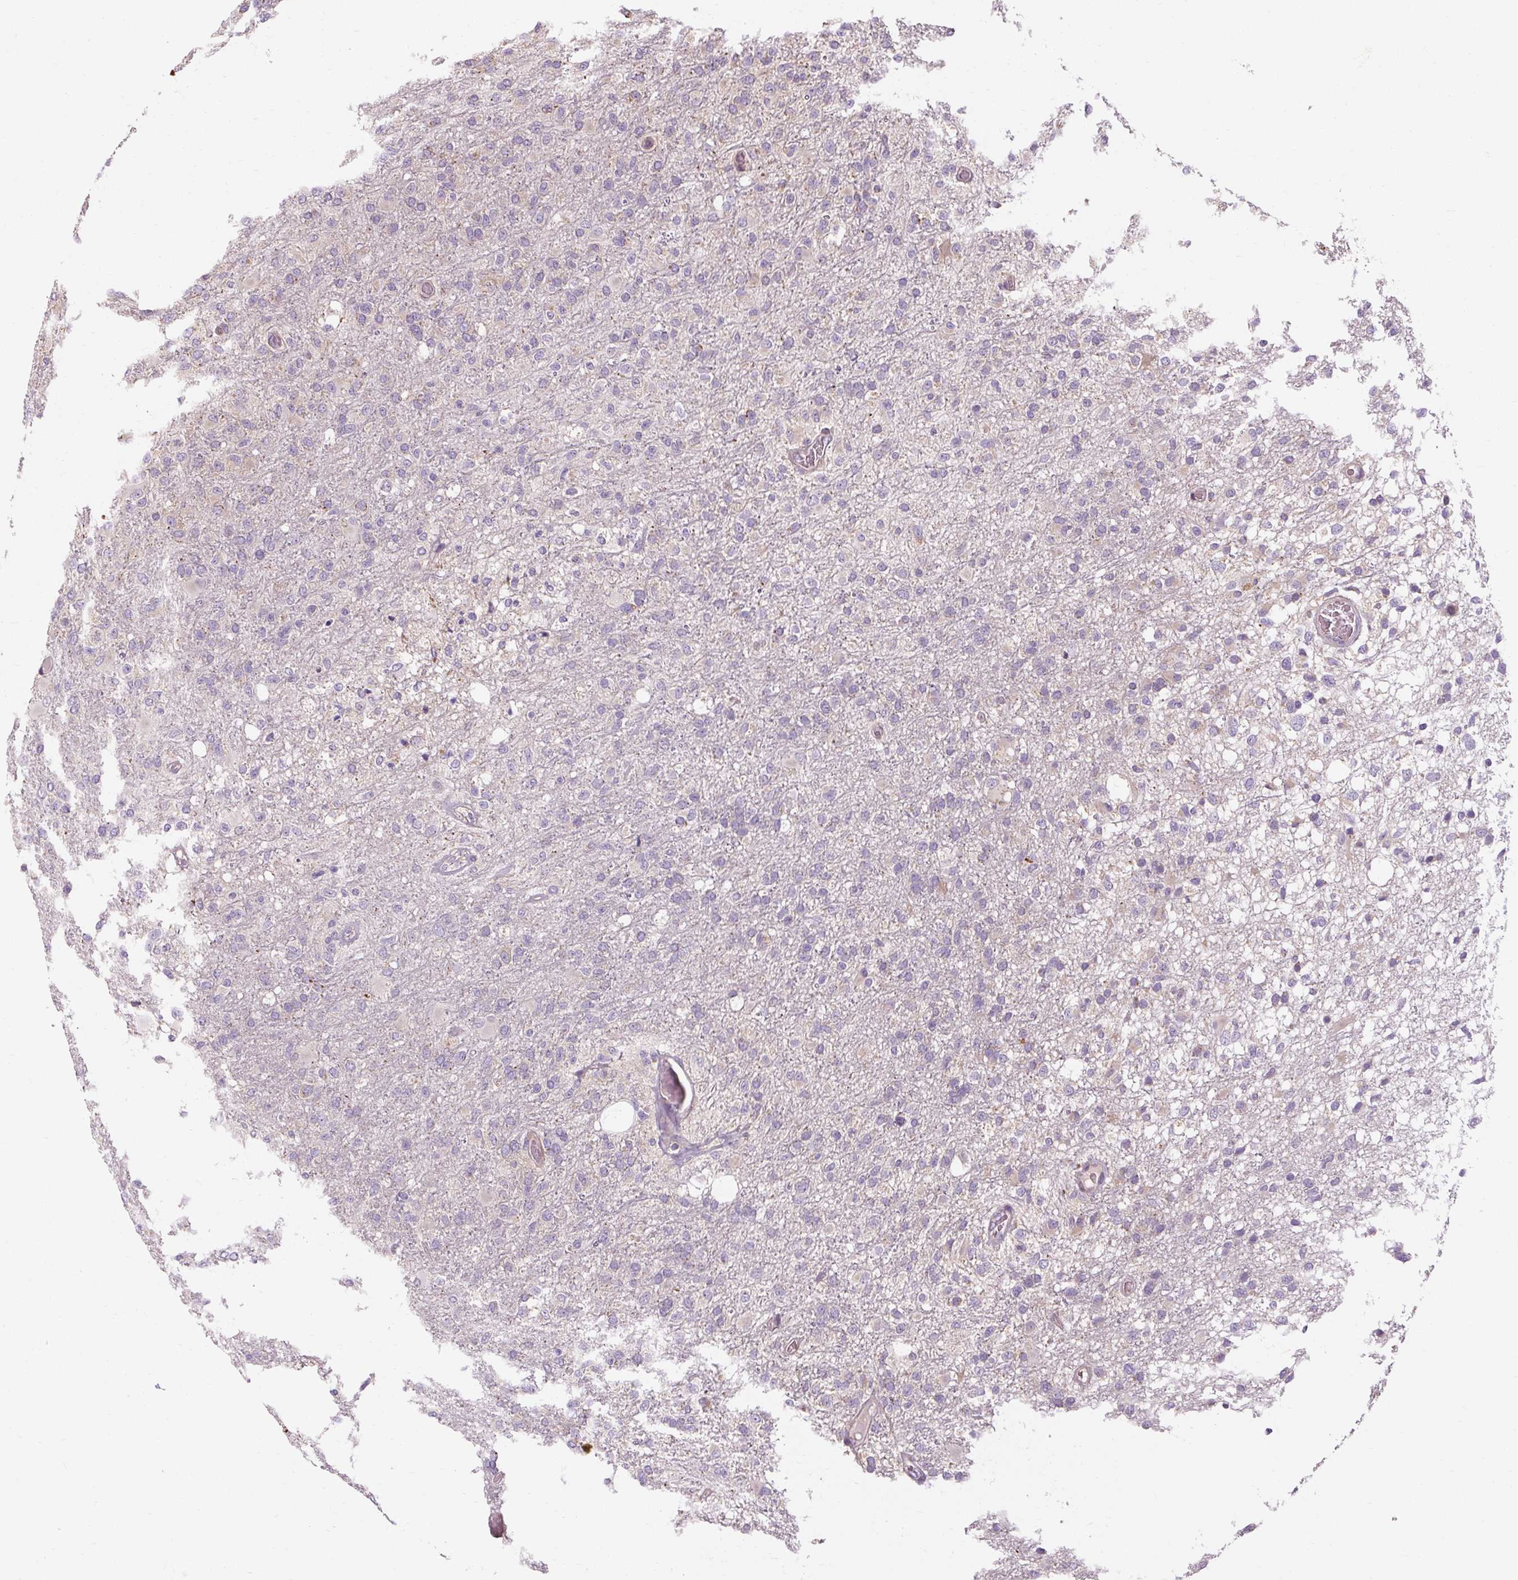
{"staining": {"intensity": "negative", "quantity": "none", "location": "none"}, "tissue": "glioma", "cell_type": "Tumor cells", "image_type": "cancer", "snomed": [{"axis": "morphology", "description": "Glioma, malignant, High grade"}, {"axis": "topography", "description": "Brain"}], "caption": "DAB immunohistochemical staining of malignant glioma (high-grade) reveals no significant expression in tumor cells. (Stains: DAB IHC with hematoxylin counter stain, Microscopy: brightfield microscopy at high magnification).", "gene": "PRSS48", "patient": {"sex": "female", "age": 74}}